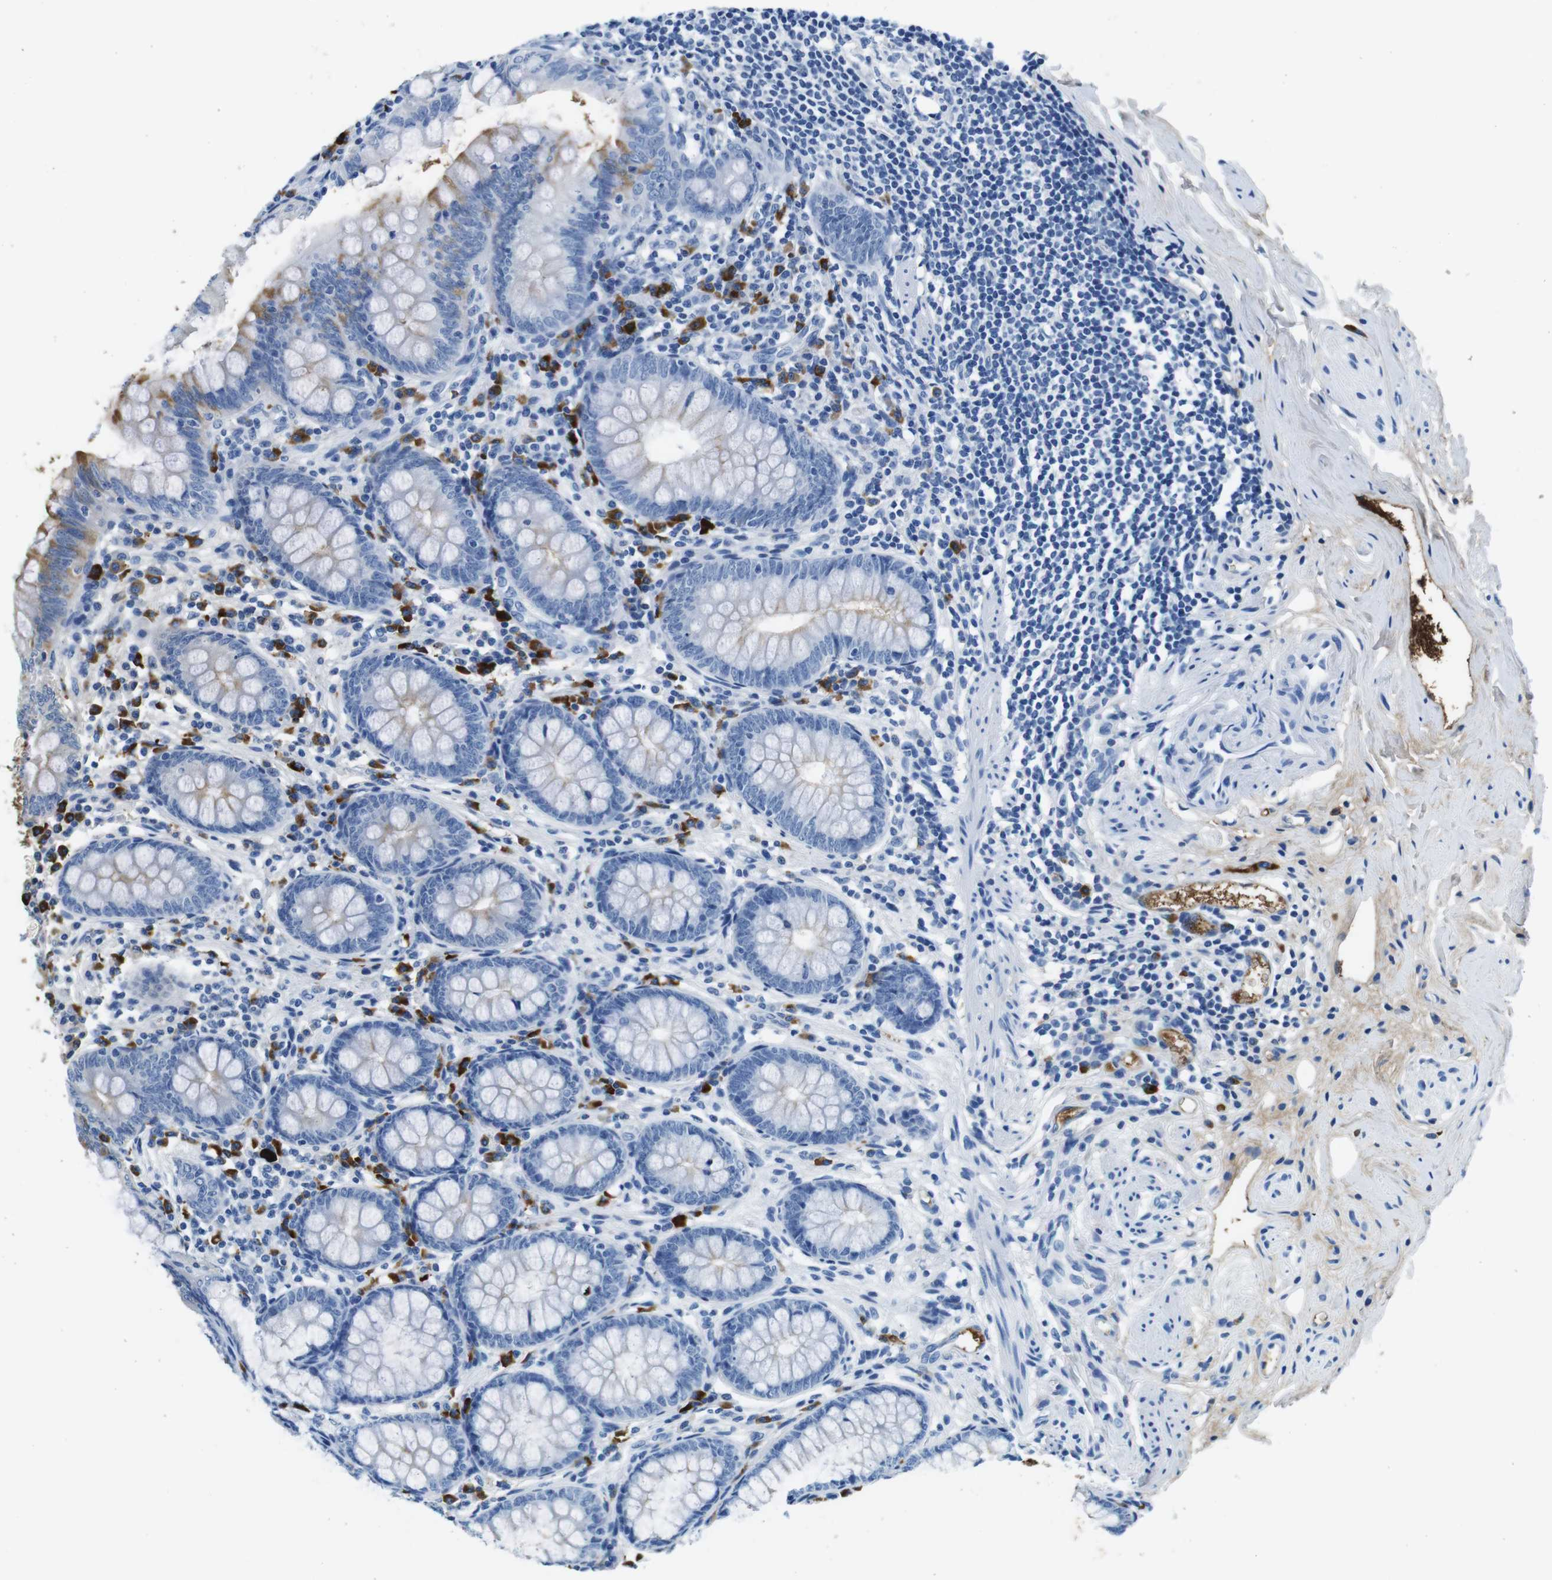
{"staining": {"intensity": "moderate", "quantity": "25%-75%", "location": "cytoplasmic/membranous"}, "tissue": "appendix", "cell_type": "Glandular cells", "image_type": "normal", "snomed": [{"axis": "morphology", "description": "Normal tissue, NOS"}, {"axis": "topography", "description": "Appendix"}], "caption": "This micrograph reveals IHC staining of unremarkable appendix, with medium moderate cytoplasmic/membranous expression in approximately 25%-75% of glandular cells.", "gene": "IGKC", "patient": {"sex": "female", "age": 77}}